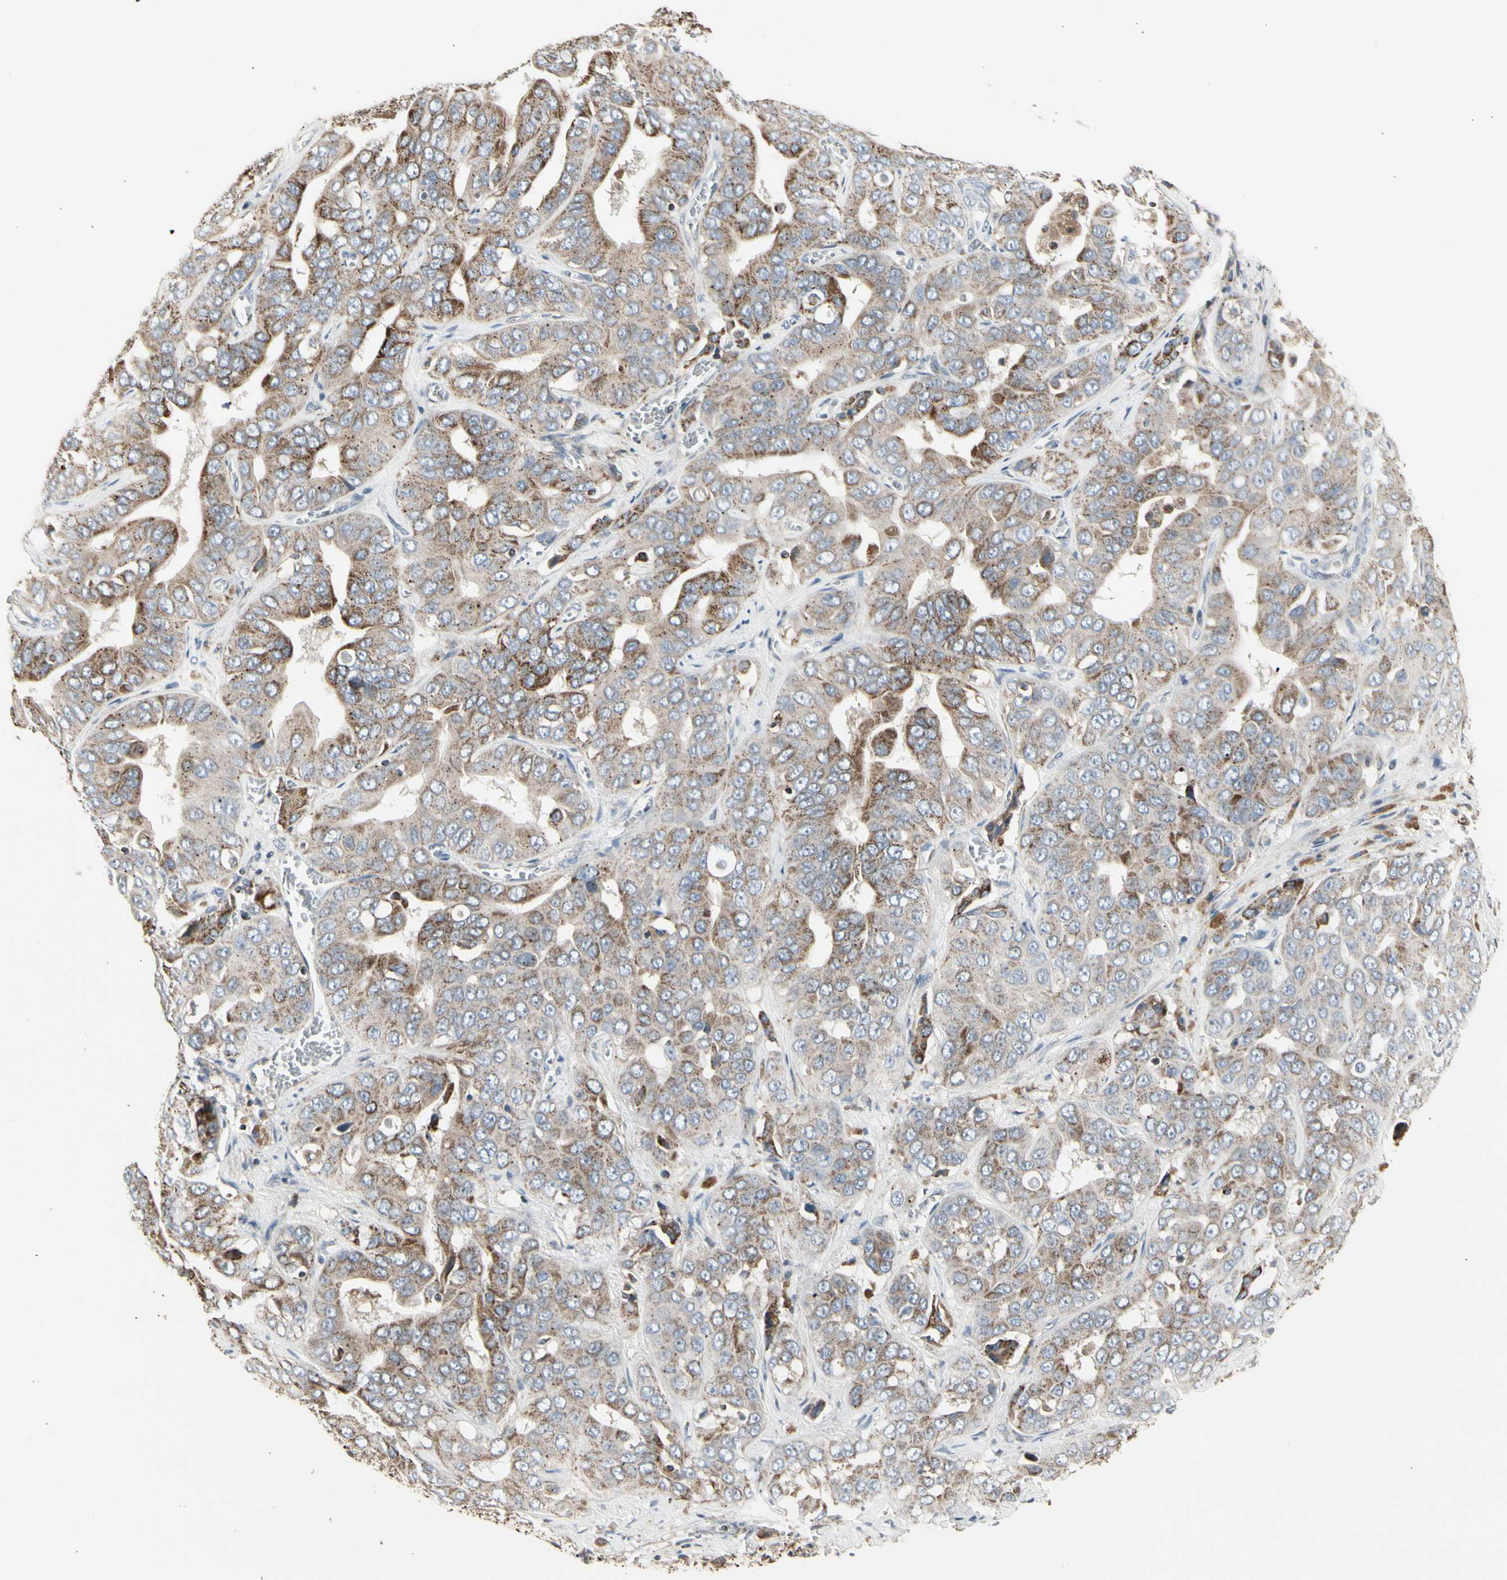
{"staining": {"intensity": "moderate", "quantity": "25%-75%", "location": "cytoplasmic/membranous"}, "tissue": "liver cancer", "cell_type": "Tumor cells", "image_type": "cancer", "snomed": [{"axis": "morphology", "description": "Cholangiocarcinoma"}, {"axis": "topography", "description": "Liver"}], "caption": "Brown immunohistochemical staining in human liver cancer (cholangiocarcinoma) shows moderate cytoplasmic/membranous positivity in about 25%-75% of tumor cells.", "gene": "TMEM176A", "patient": {"sex": "female", "age": 52}}